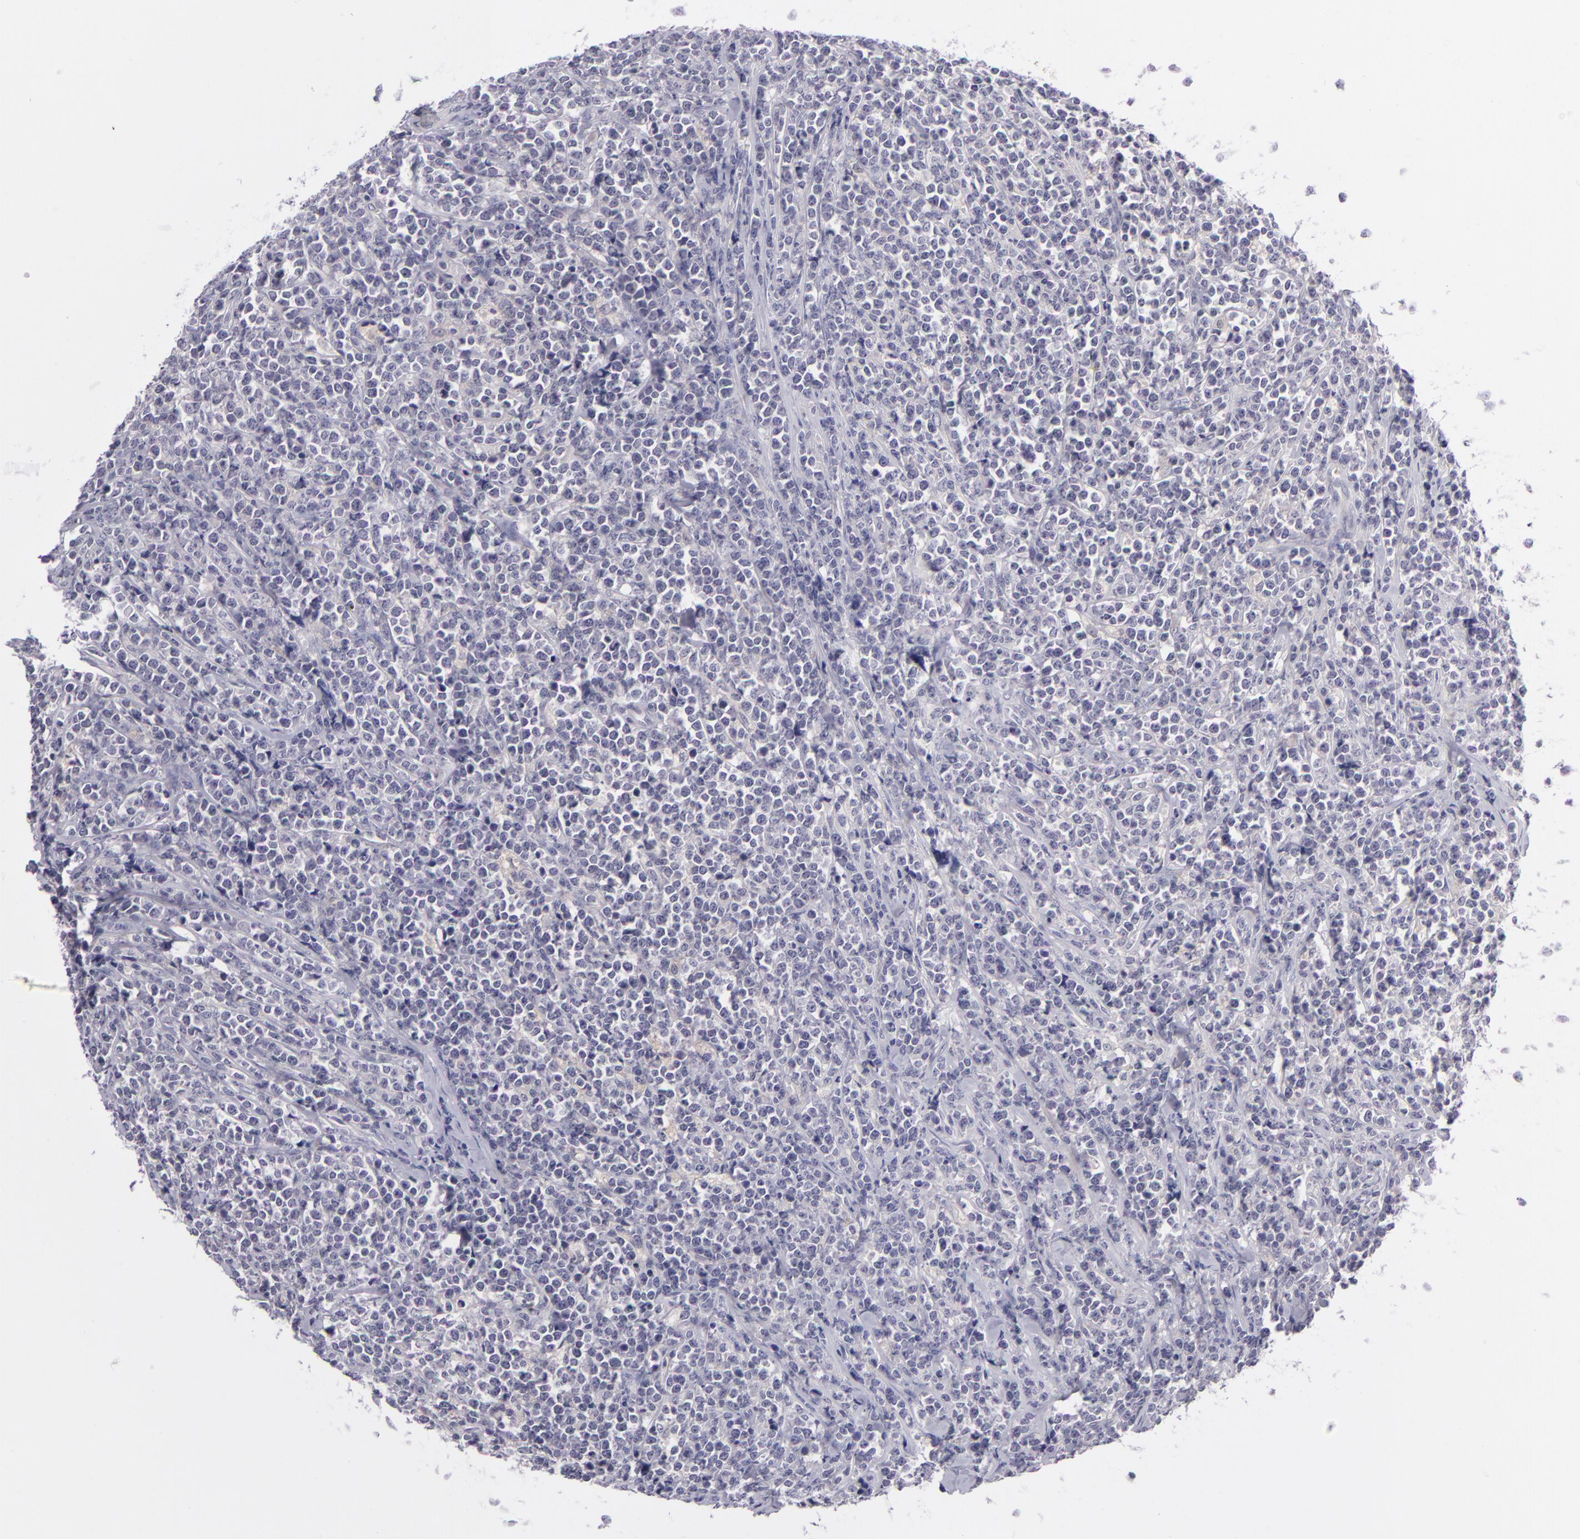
{"staining": {"intensity": "negative", "quantity": "none", "location": "none"}, "tissue": "lymphoma", "cell_type": "Tumor cells", "image_type": "cancer", "snomed": [{"axis": "morphology", "description": "Malignant lymphoma, non-Hodgkin's type, High grade"}, {"axis": "topography", "description": "Small intestine"}, {"axis": "topography", "description": "Colon"}], "caption": "IHC of high-grade malignant lymphoma, non-Hodgkin's type exhibits no expression in tumor cells.", "gene": "DAG1", "patient": {"sex": "male", "age": 8}}